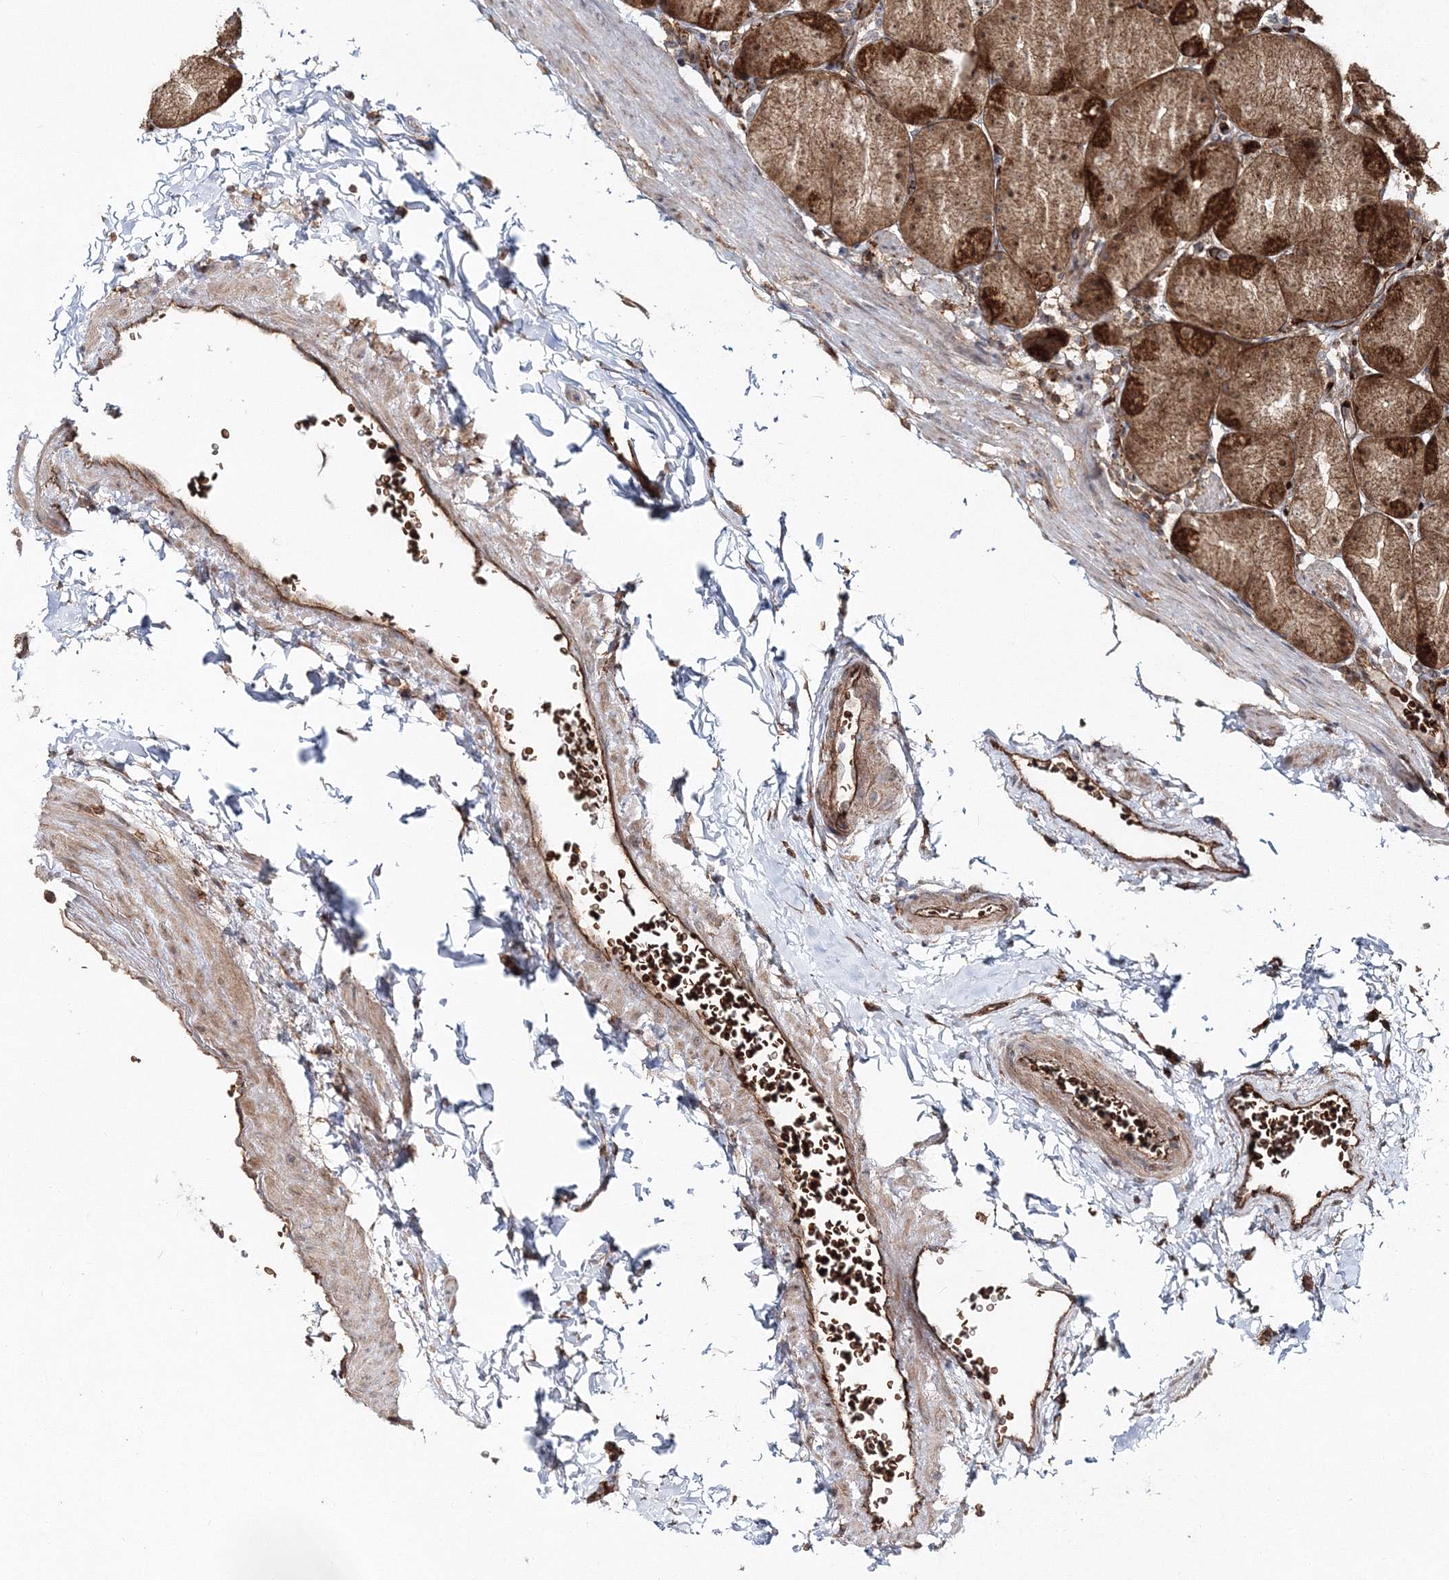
{"staining": {"intensity": "strong", "quantity": ">75%", "location": "cytoplasmic/membranous"}, "tissue": "stomach", "cell_type": "Glandular cells", "image_type": "normal", "snomed": [{"axis": "morphology", "description": "Normal tissue, NOS"}, {"axis": "topography", "description": "Stomach, upper"}, {"axis": "topography", "description": "Stomach"}], "caption": "About >75% of glandular cells in benign stomach exhibit strong cytoplasmic/membranous protein positivity as visualized by brown immunohistochemical staining.", "gene": "PCBD2", "patient": {"sex": "male", "age": 48}}